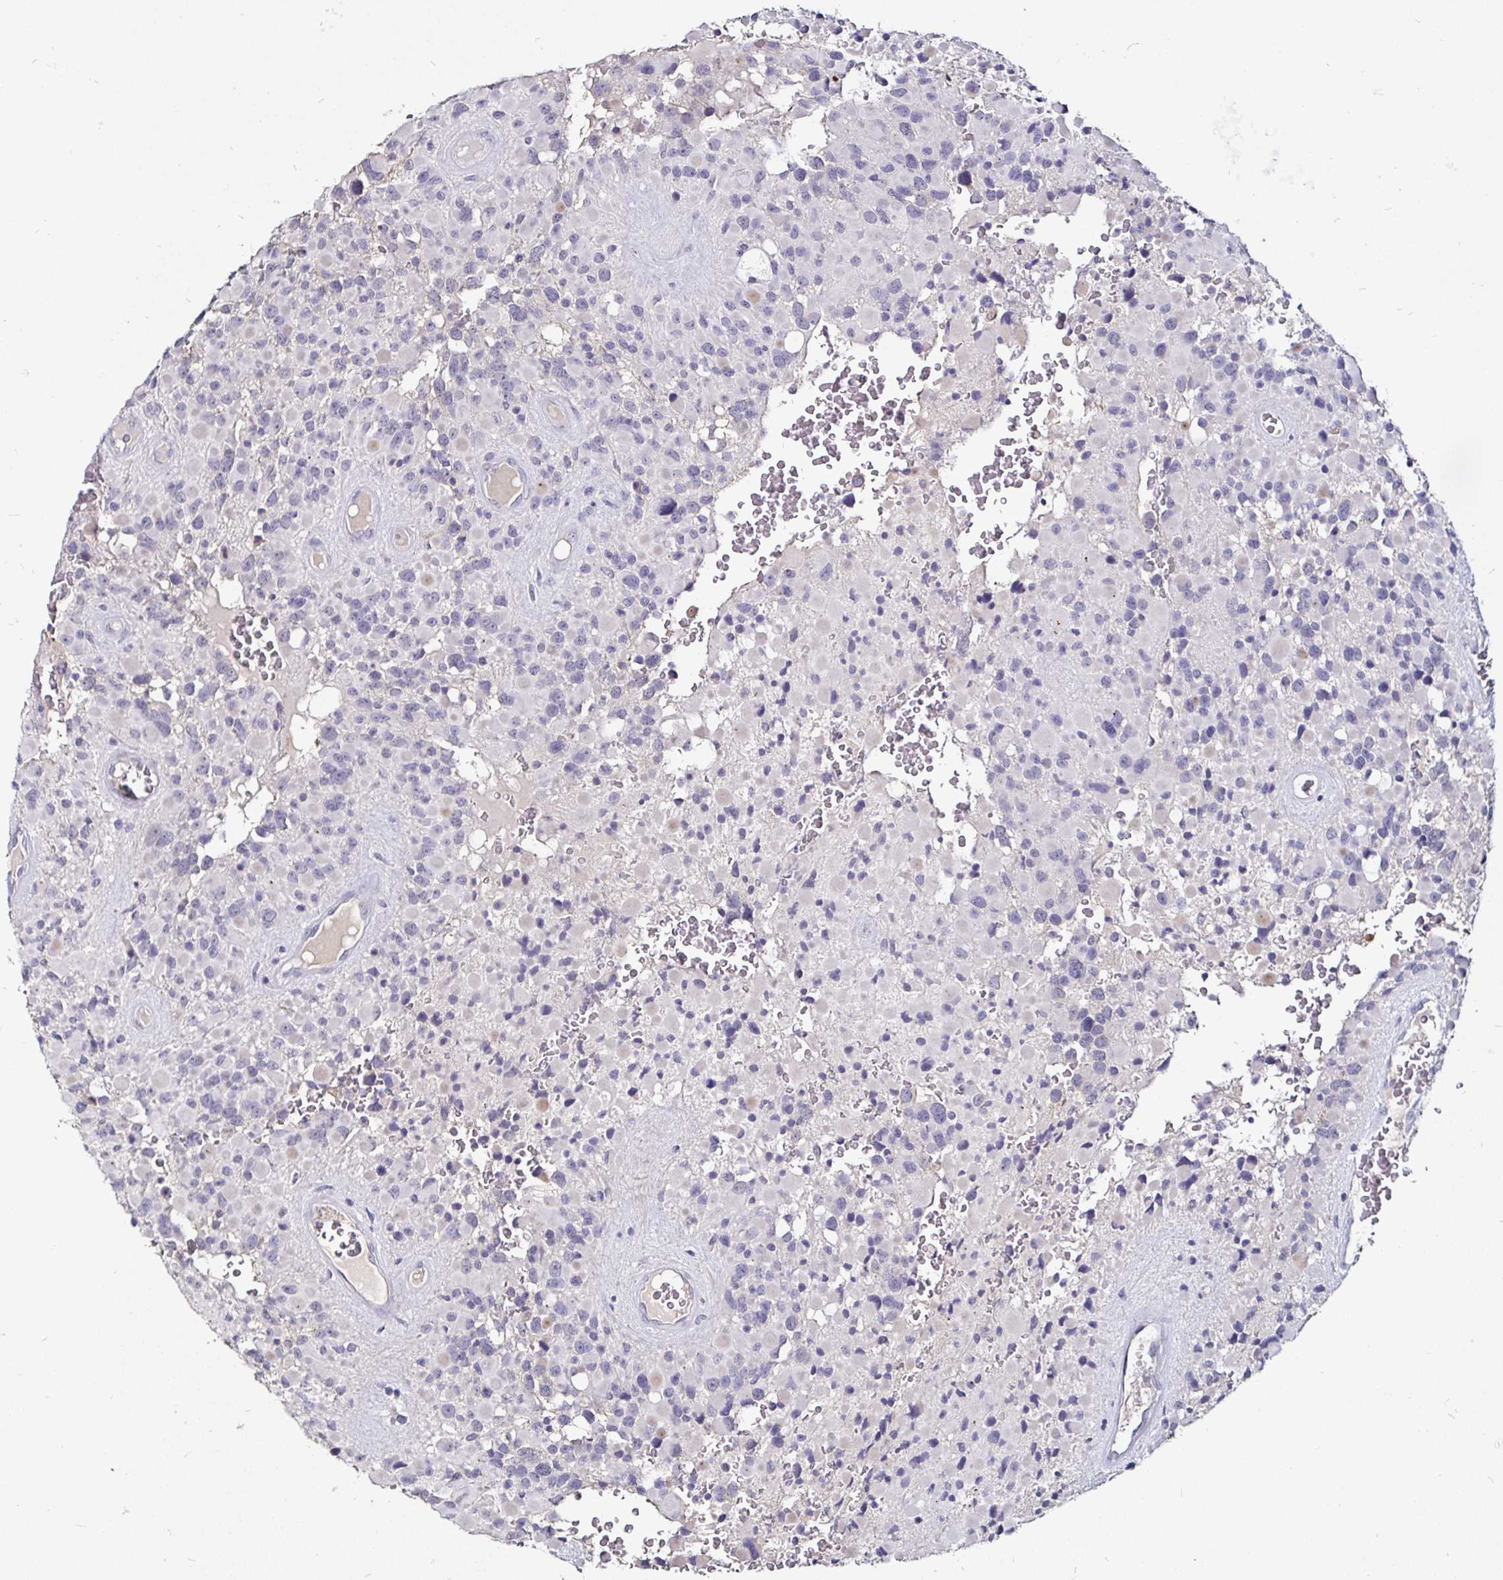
{"staining": {"intensity": "negative", "quantity": "none", "location": "none"}, "tissue": "glioma", "cell_type": "Tumor cells", "image_type": "cancer", "snomed": [{"axis": "morphology", "description": "Glioma, malignant, High grade"}, {"axis": "topography", "description": "Brain"}], "caption": "This is an immunohistochemistry histopathology image of human malignant high-grade glioma. There is no positivity in tumor cells.", "gene": "FAIM2", "patient": {"sex": "female", "age": 40}}